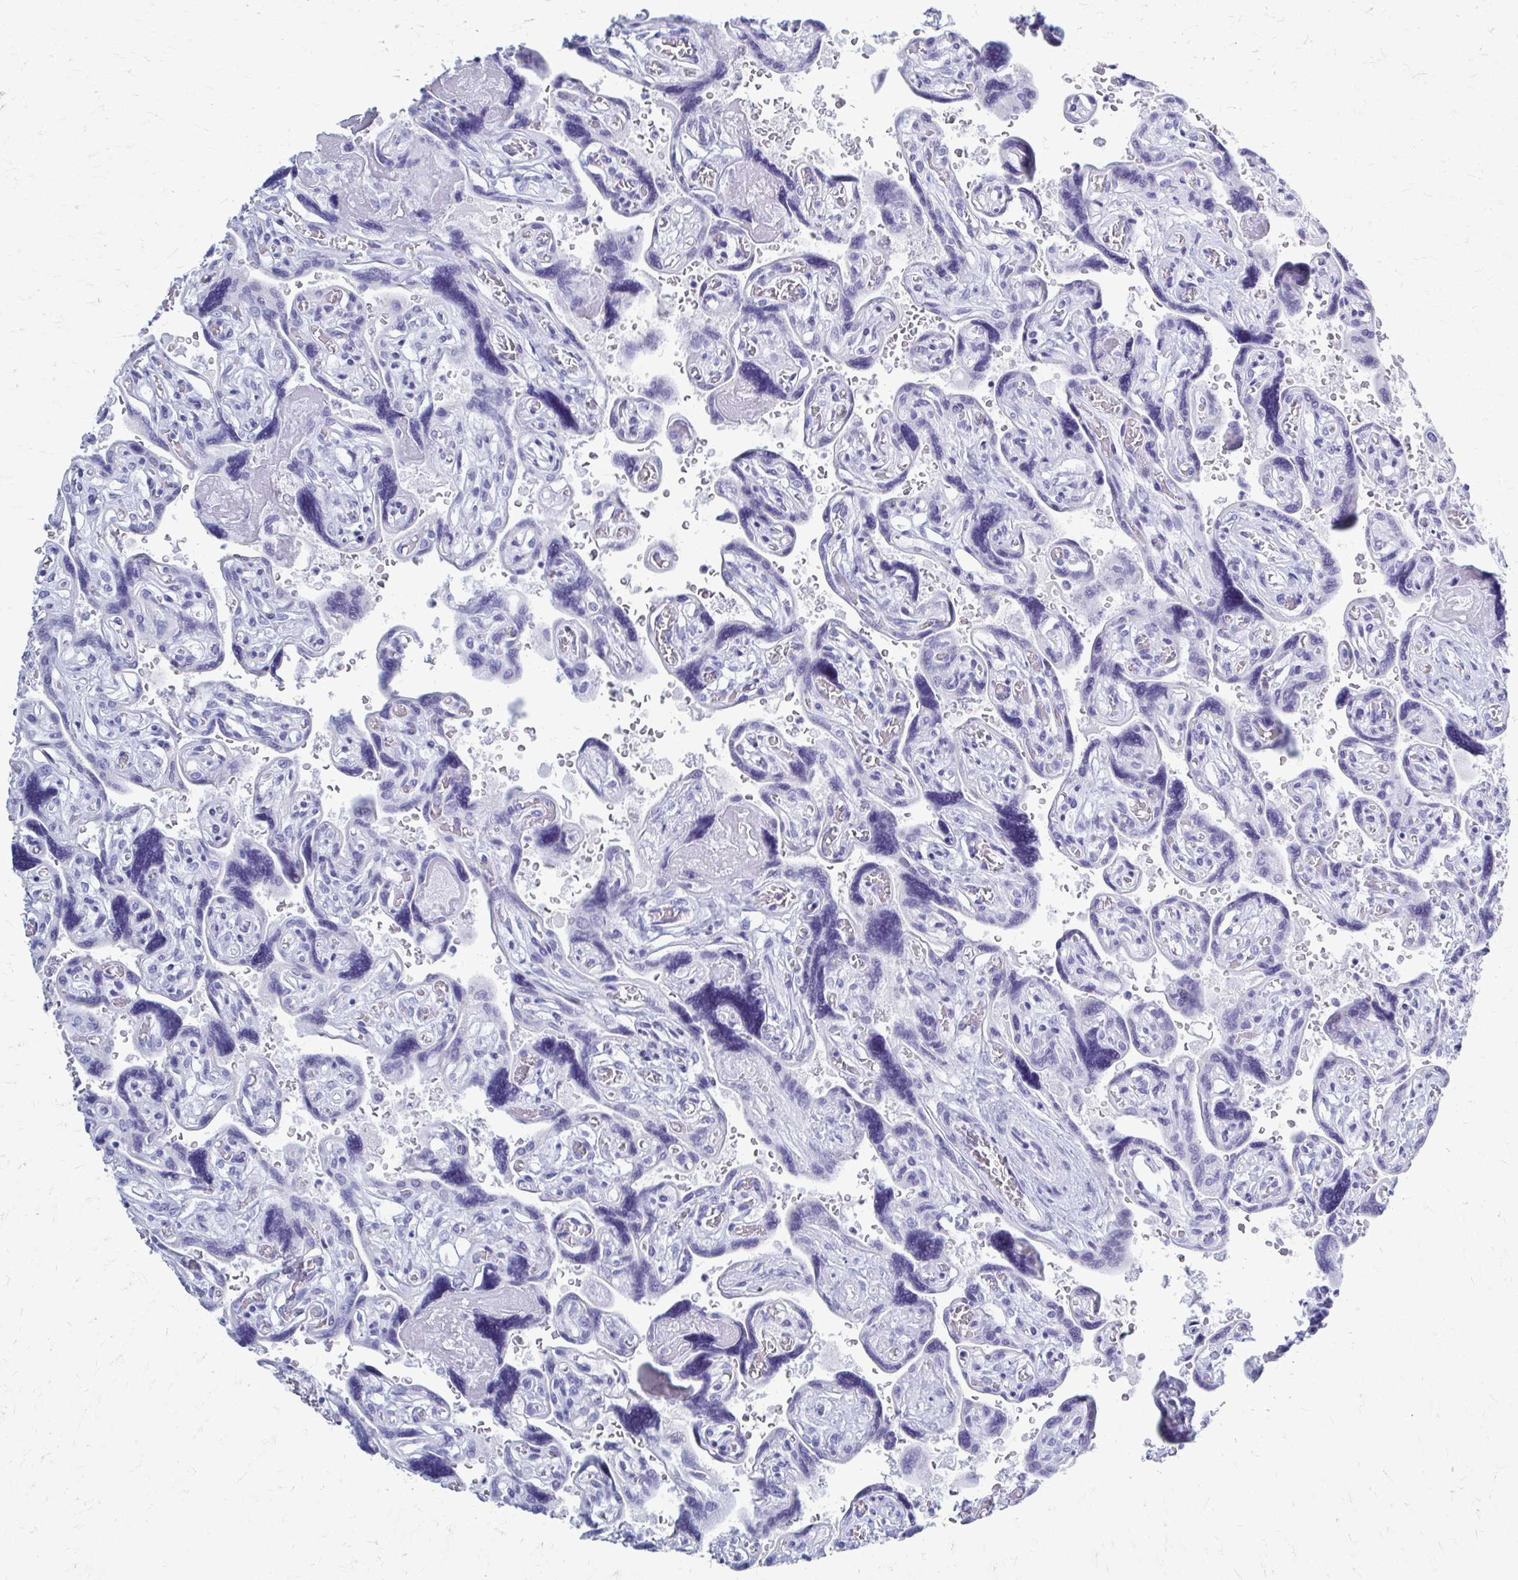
{"staining": {"intensity": "negative", "quantity": "none", "location": "none"}, "tissue": "placenta", "cell_type": "Decidual cells", "image_type": "normal", "snomed": [{"axis": "morphology", "description": "Normal tissue, NOS"}, {"axis": "topography", "description": "Placenta"}], "caption": "Immunohistochemistry of benign placenta reveals no staining in decidual cells.", "gene": "CELF5", "patient": {"sex": "female", "age": 32}}